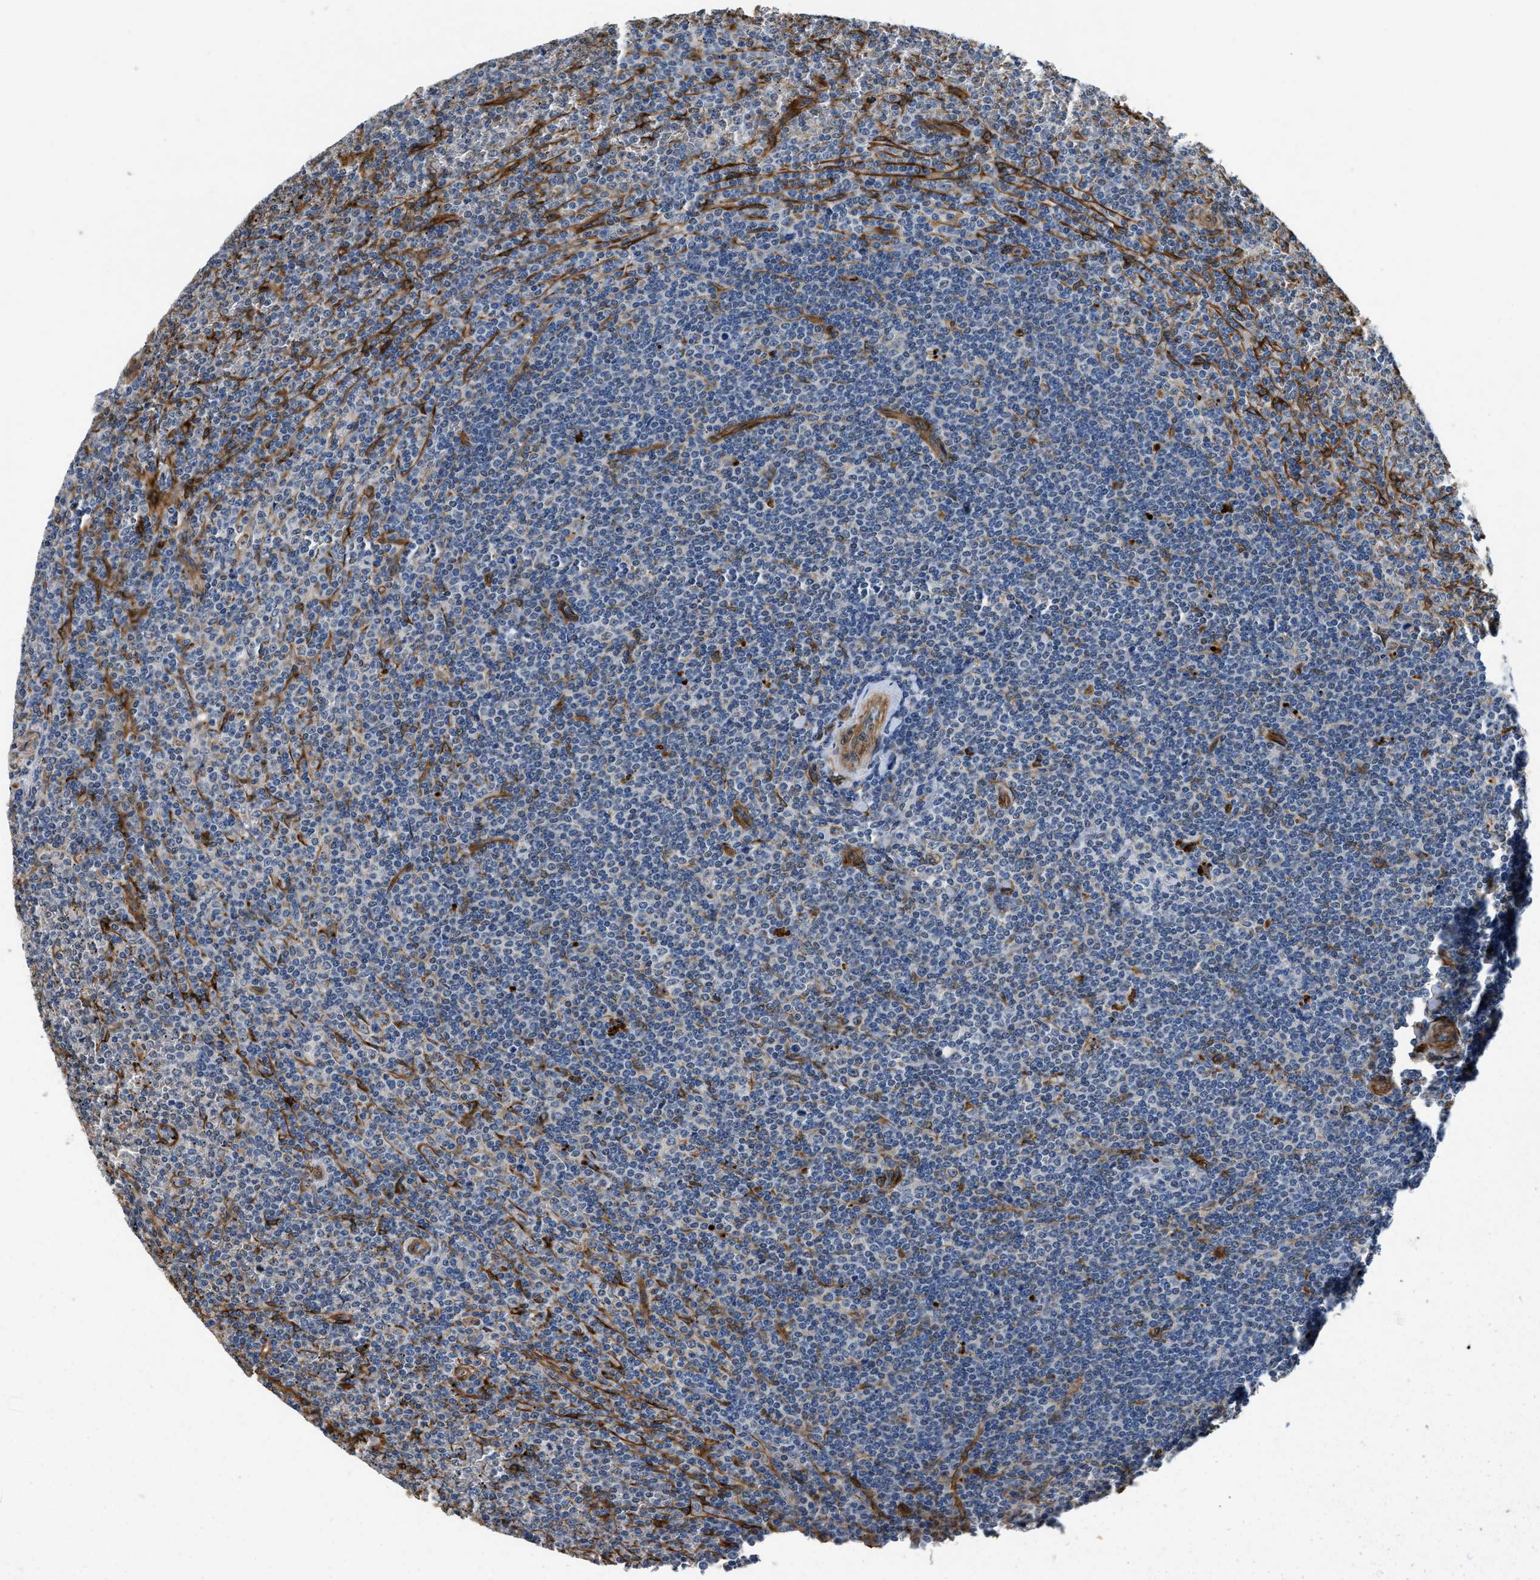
{"staining": {"intensity": "negative", "quantity": "none", "location": "none"}, "tissue": "lymphoma", "cell_type": "Tumor cells", "image_type": "cancer", "snomed": [{"axis": "morphology", "description": "Malignant lymphoma, non-Hodgkin's type, Low grade"}, {"axis": "topography", "description": "Spleen"}], "caption": "Photomicrograph shows no significant protein positivity in tumor cells of low-grade malignant lymphoma, non-Hodgkin's type.", "gene": "RAPH1", "patient": {"sex": "female", "age": 19}}